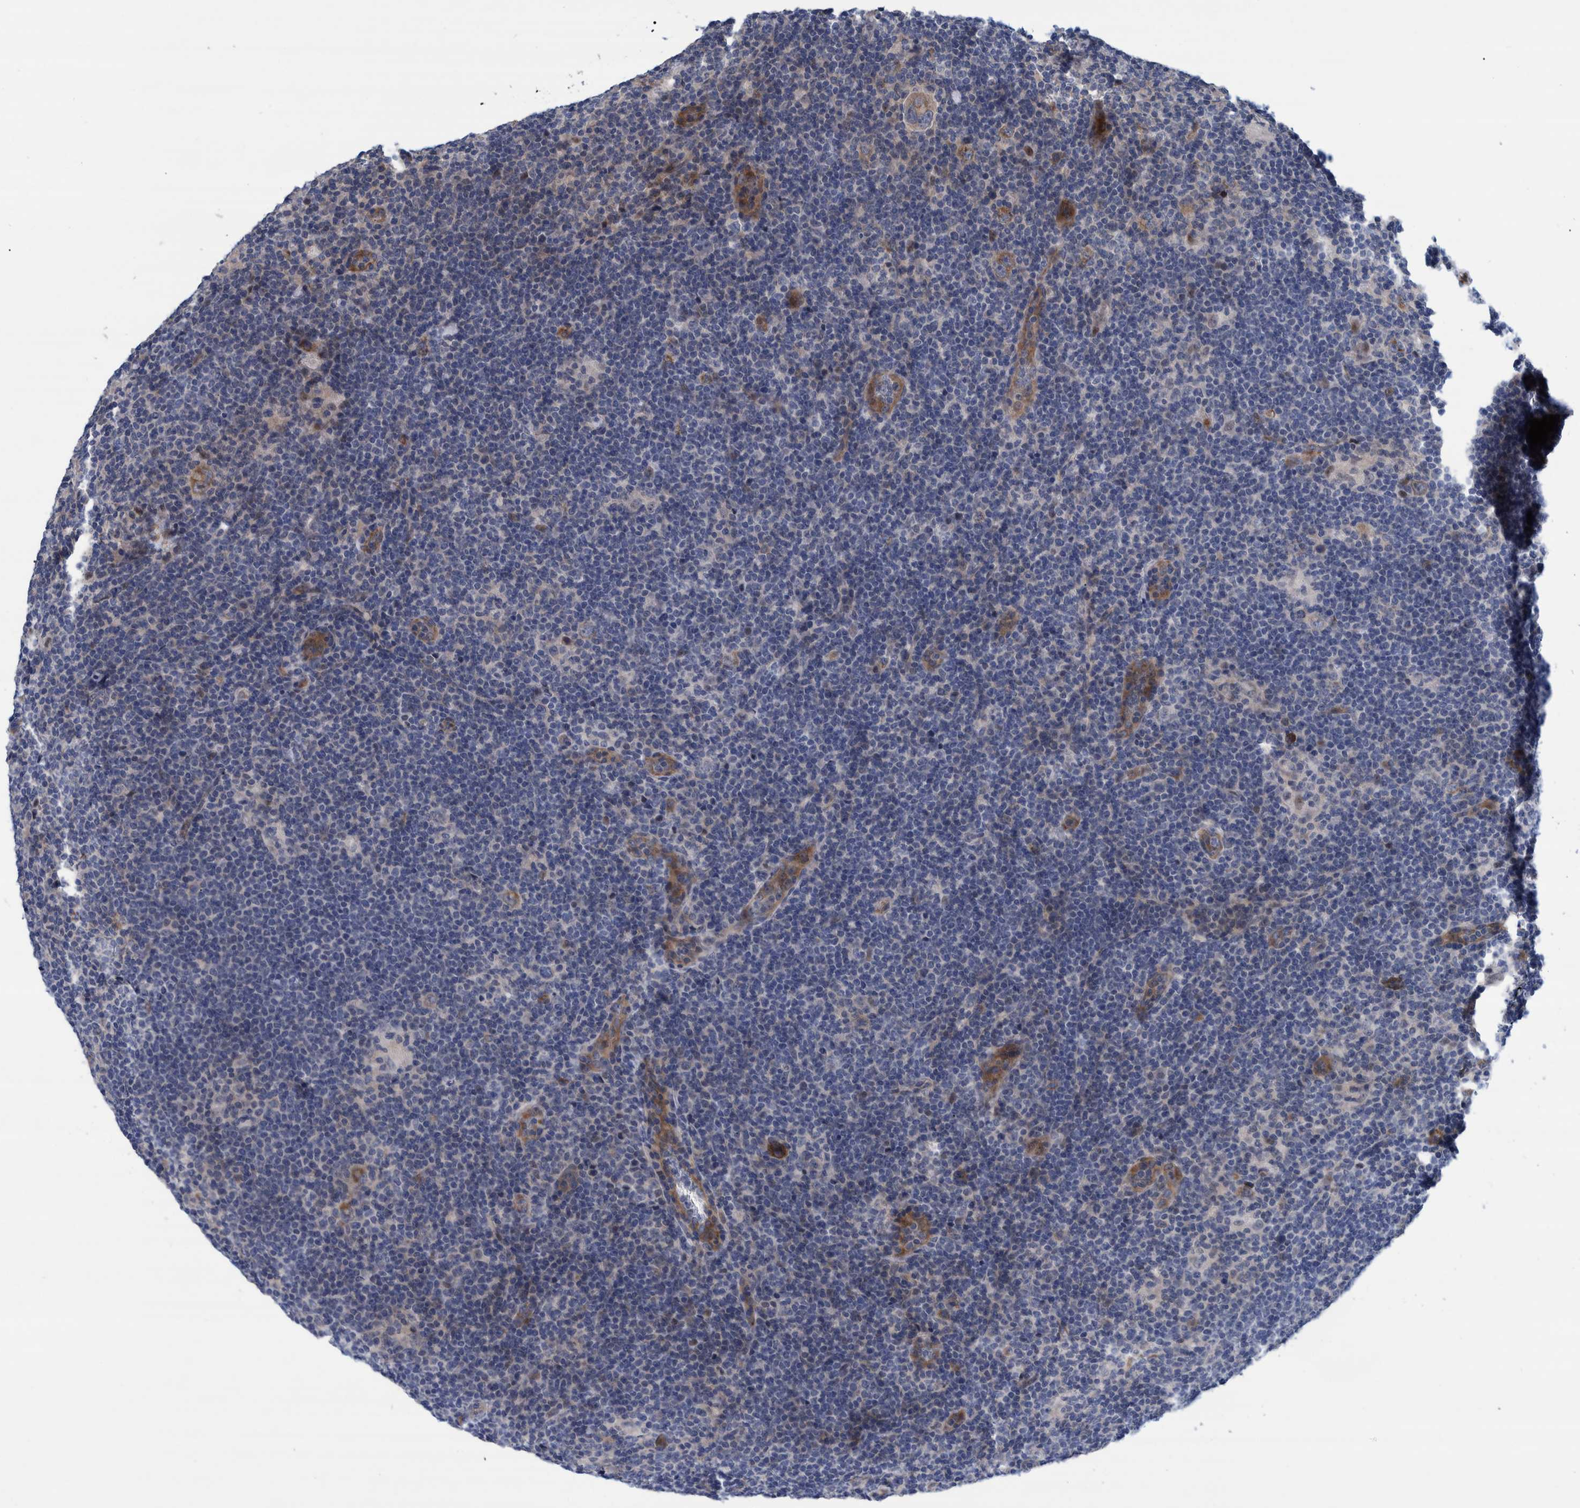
{"staining": {"intensity": "moderate", "quantity": ">75%", "location": "cytoplasmic/membranous"}, "tissue": "lymphoma", "cell_type": "Tumor cells", "image_type": "cancer", "snomed": [{"axis": "morphology", "description": "Hodgkin's disease, NOS"}, {"axis": "topography", "description": "Lymph node"}], "caption": "A high-resolution micrograph shows IHC staining of Hodgkin's disease, which reveals moderate cytoplasmic/membranous staining in about >75% of tumor cells.", "gene": "GRPEL2", "patient": {"sex": "female", "age": 57}}